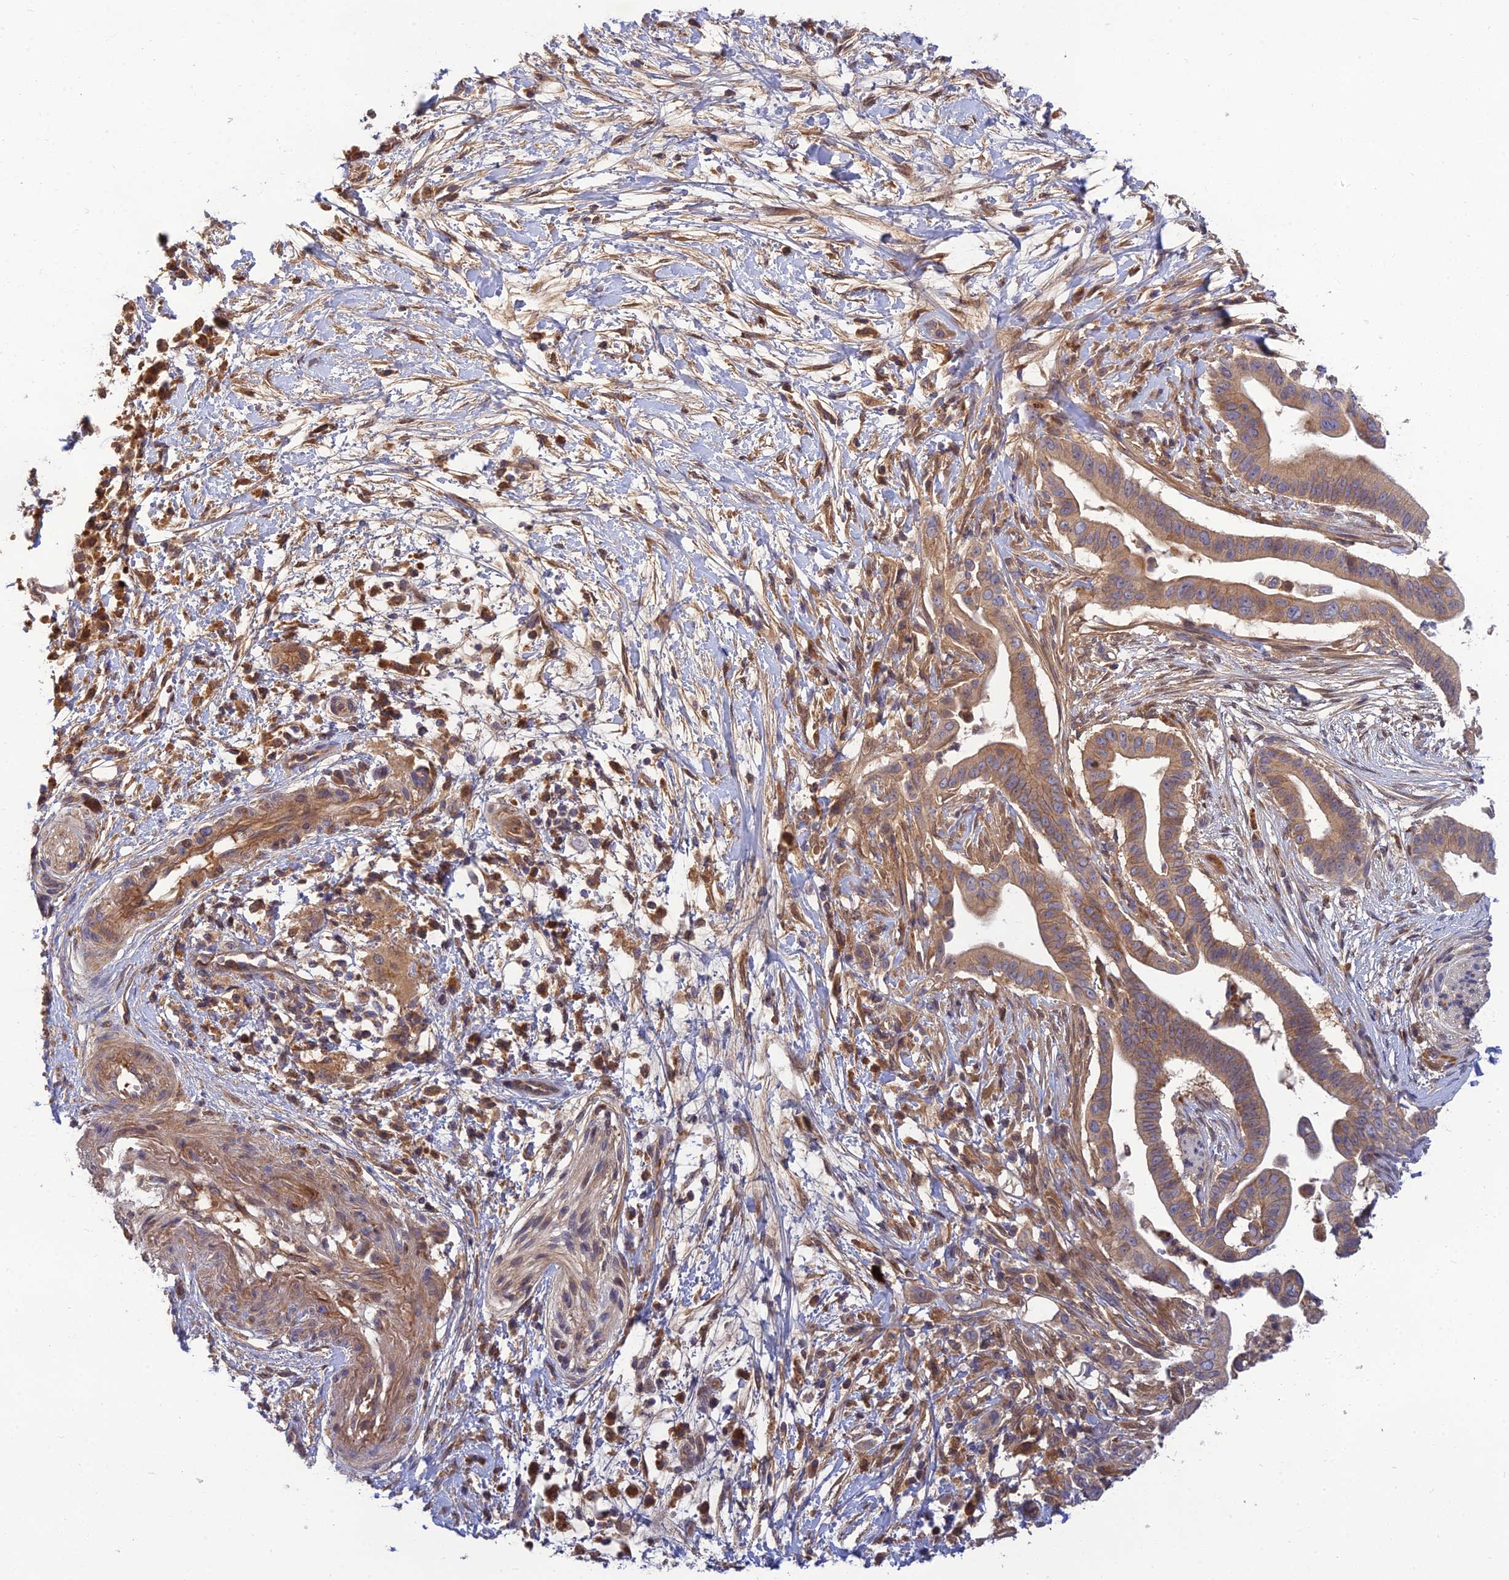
{"staining": {"intensity": "weak", "quantity": ">75%", "location": "cytoplasmic/membranous"}, "tissue": "pancreatic cancer", "cell_type": "Tumor cells", "image_type": "cancer", "snomed": [{"axis": "morphology", "description": "Adenocarcinoma, NOS"}, {"axis": "topography", "description": "Pancreas"}], "caption": "IHC histopathology image of pancreatic adenocarcinoma stained for a protein (brown), which shows low levels of weak cytoplasmic/membranous positivity in approximately >75% of tumor cells.", "gene": "FAM151B", "patient": {"sex": "male", "age": 68}}